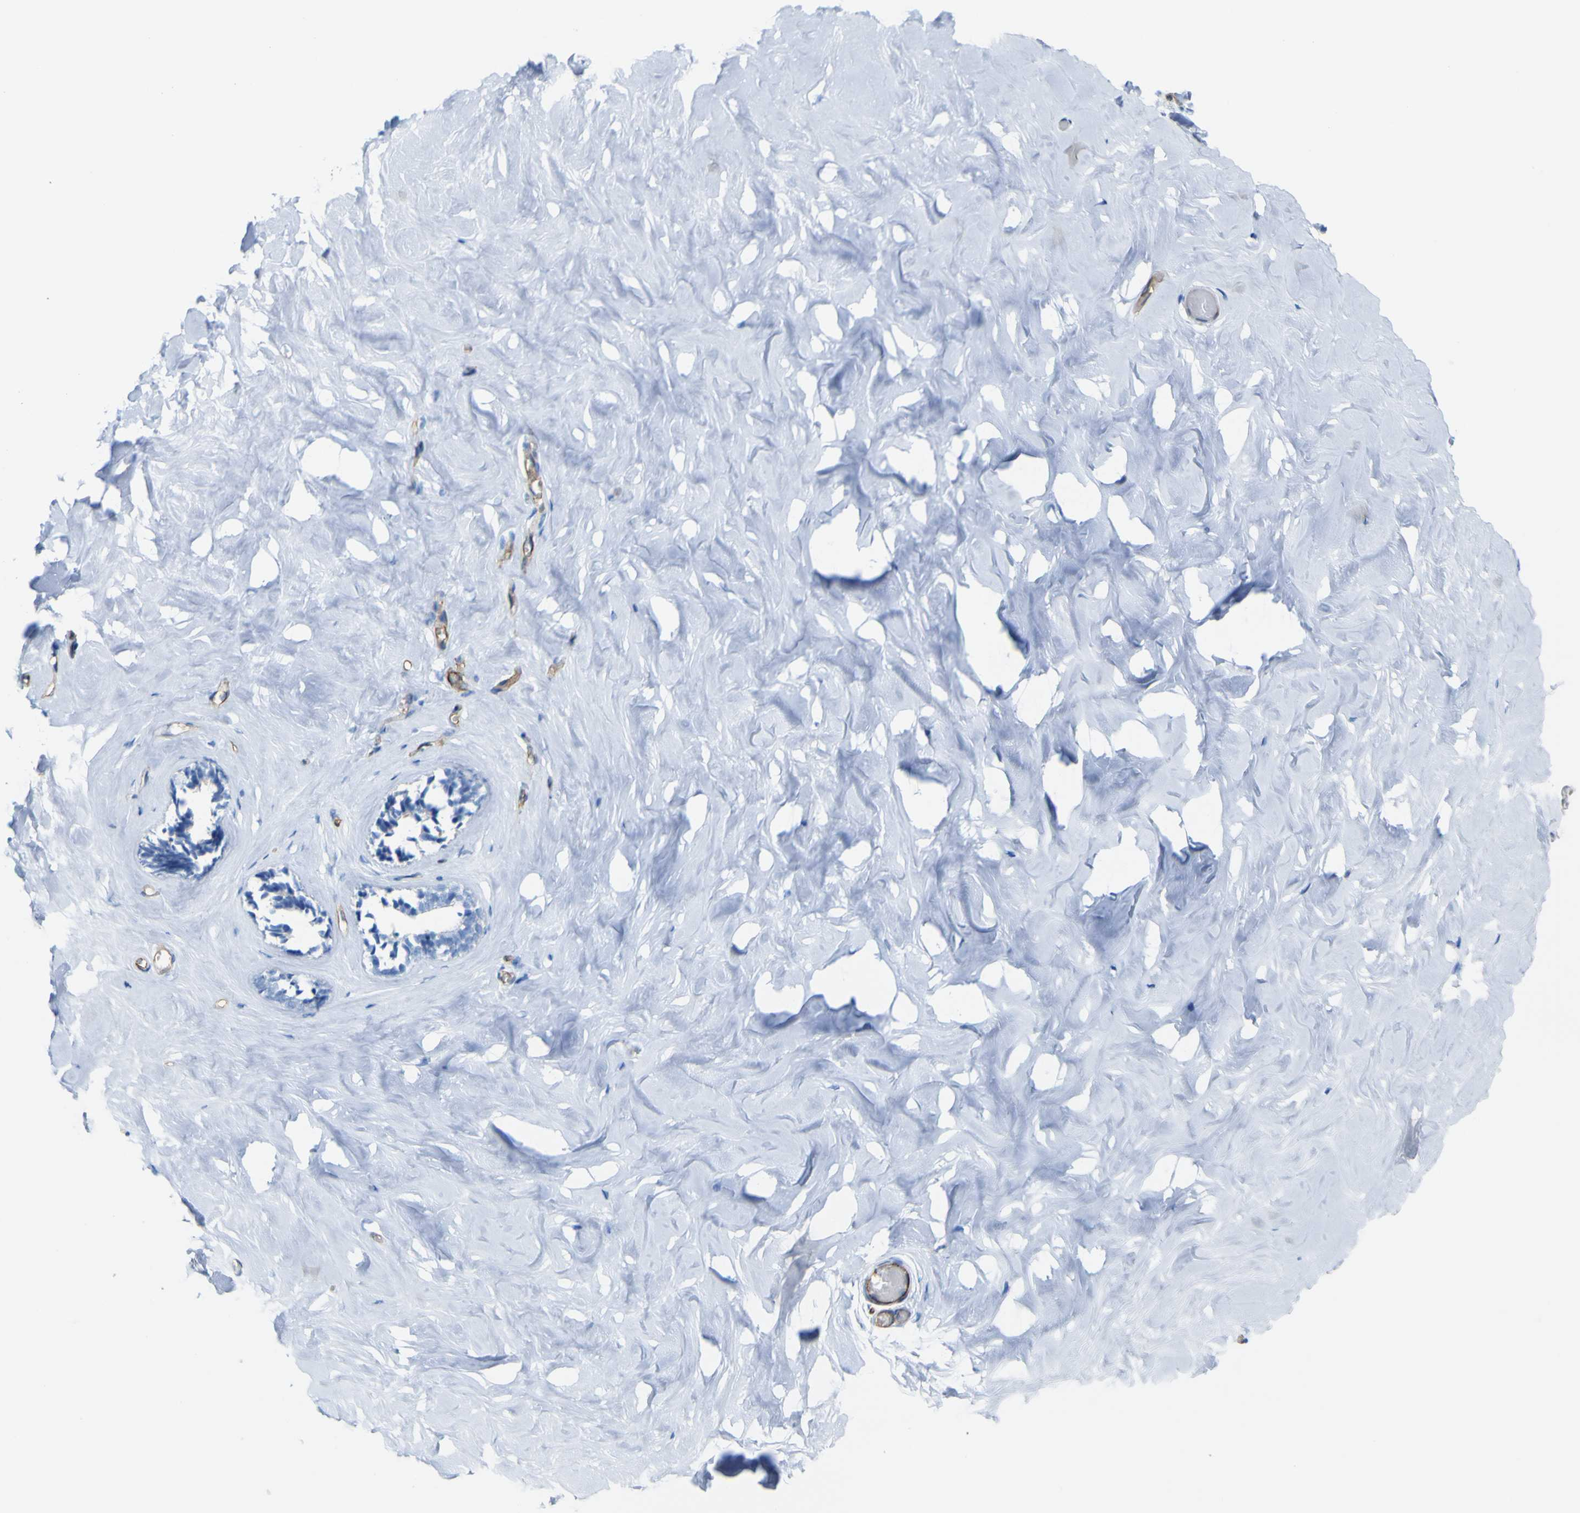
{"staining": {"intensity": "negative", "quantity": "none", "location": "none"}, "tissue": "breast", "cell_type": "Adipocytes", "image_type": "normal", "snomed": [{"axis": "morphology", "description": "Normal tissue, NOS"}, {"axis": "topography", "description": "Breast"}], "caption": "DAB immunohistochemical staining of benign human breast demonstrates no significant expression in adipocytes.", "gene": "CD93", "patient": {"sex": "female", "age": 75}}